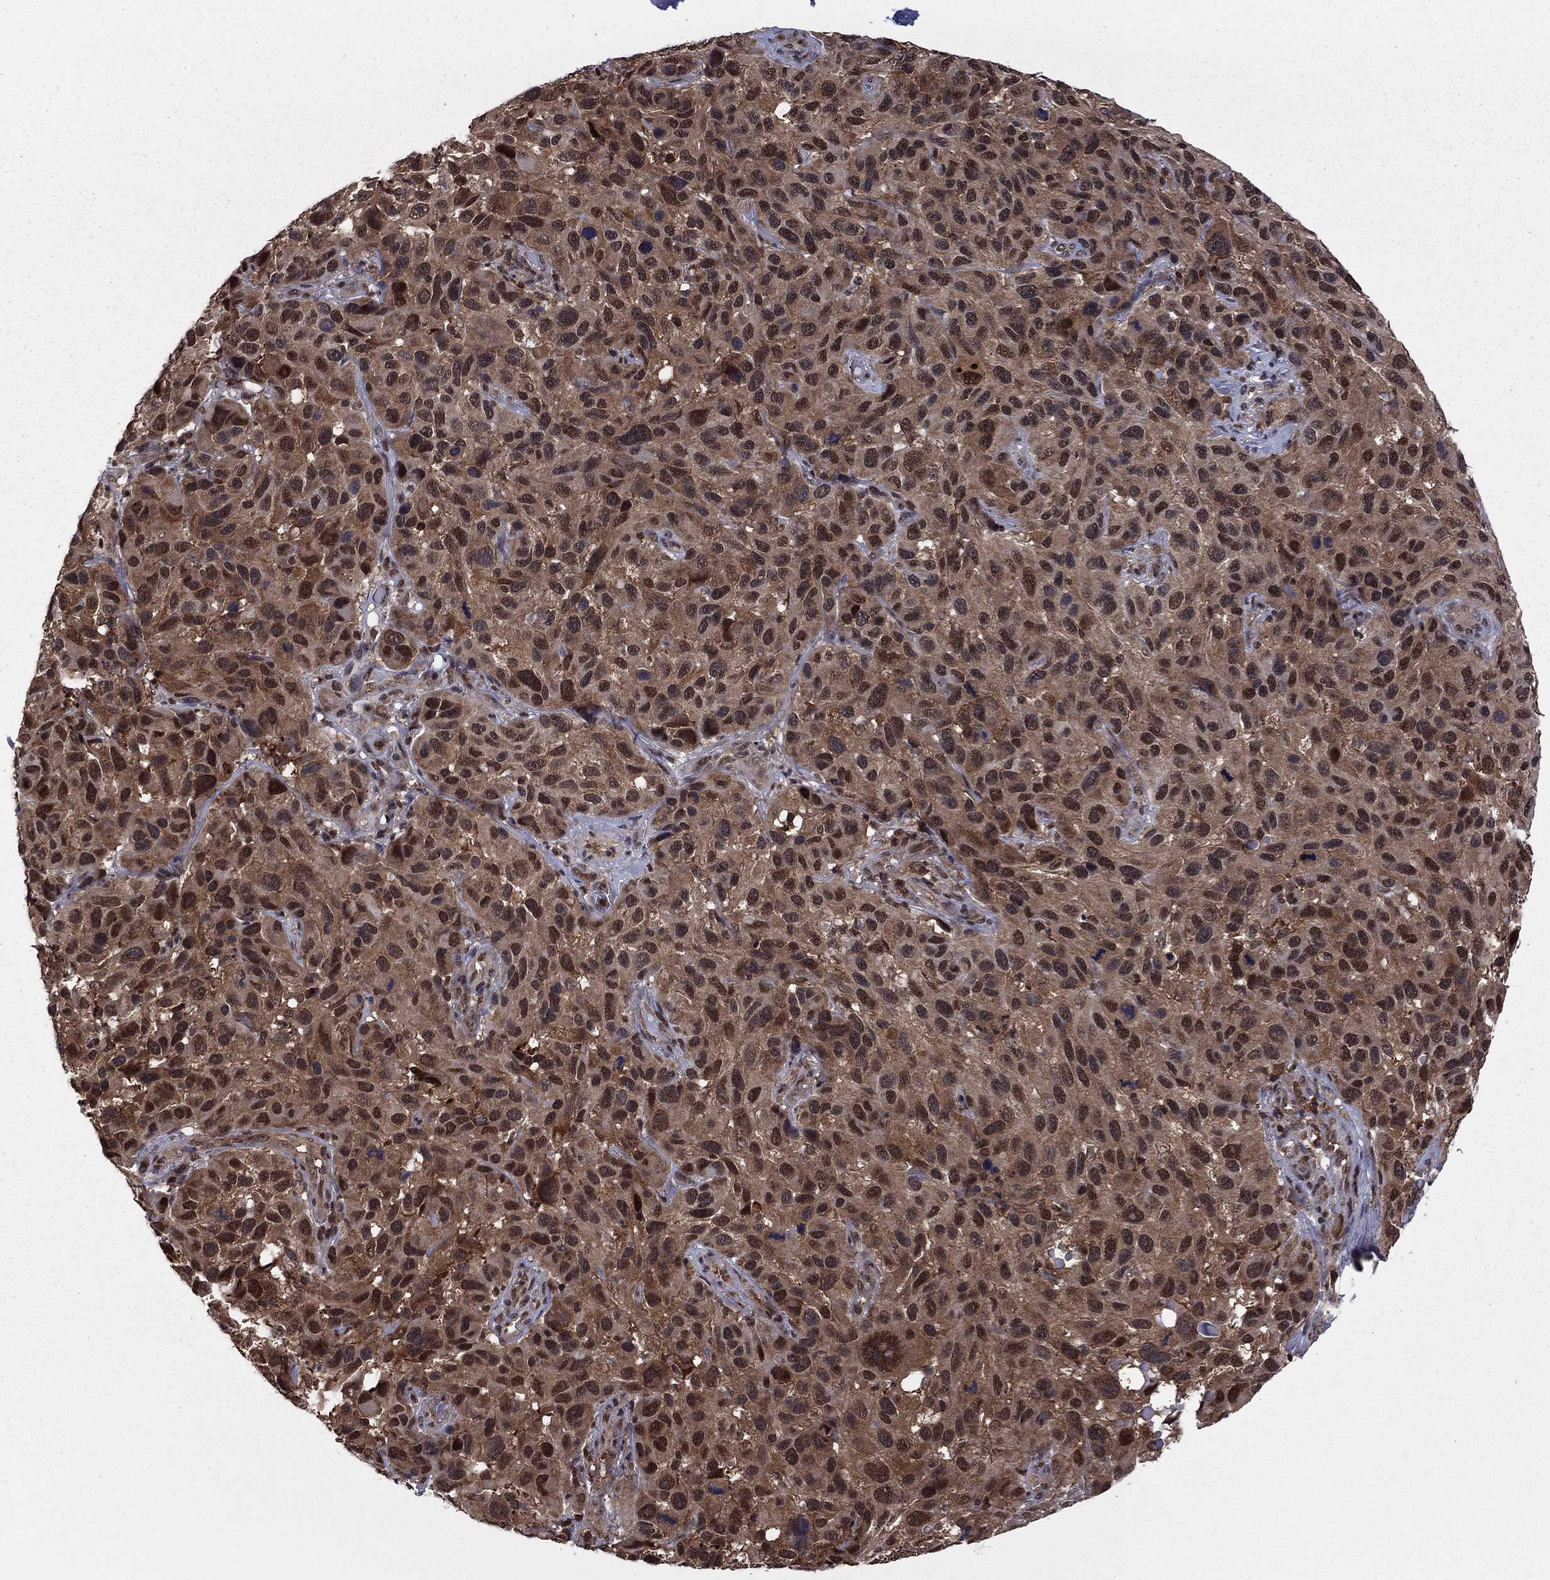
{"staining": {"intensity": "moderate", "quantity": ">75%", "location": "cytoplasmic/membranous,nuclear"}, "tissue": "melanoma", "cell_type": "Tumor cells", "image_type": "cancer", "snomed": [{"axis": "morphology", "description": "Malignant melanoma, NOS"}, {"axis": "topography", "description": "Skin"}], "caption": "Tumor cells demonstrate medium levels of moderate cytoplasmic/membranous and nuclear expression in approximately >75% of cells in melanoma.", "gene": "PSMD2", "patient": {"sex": "male", "age": 53}}